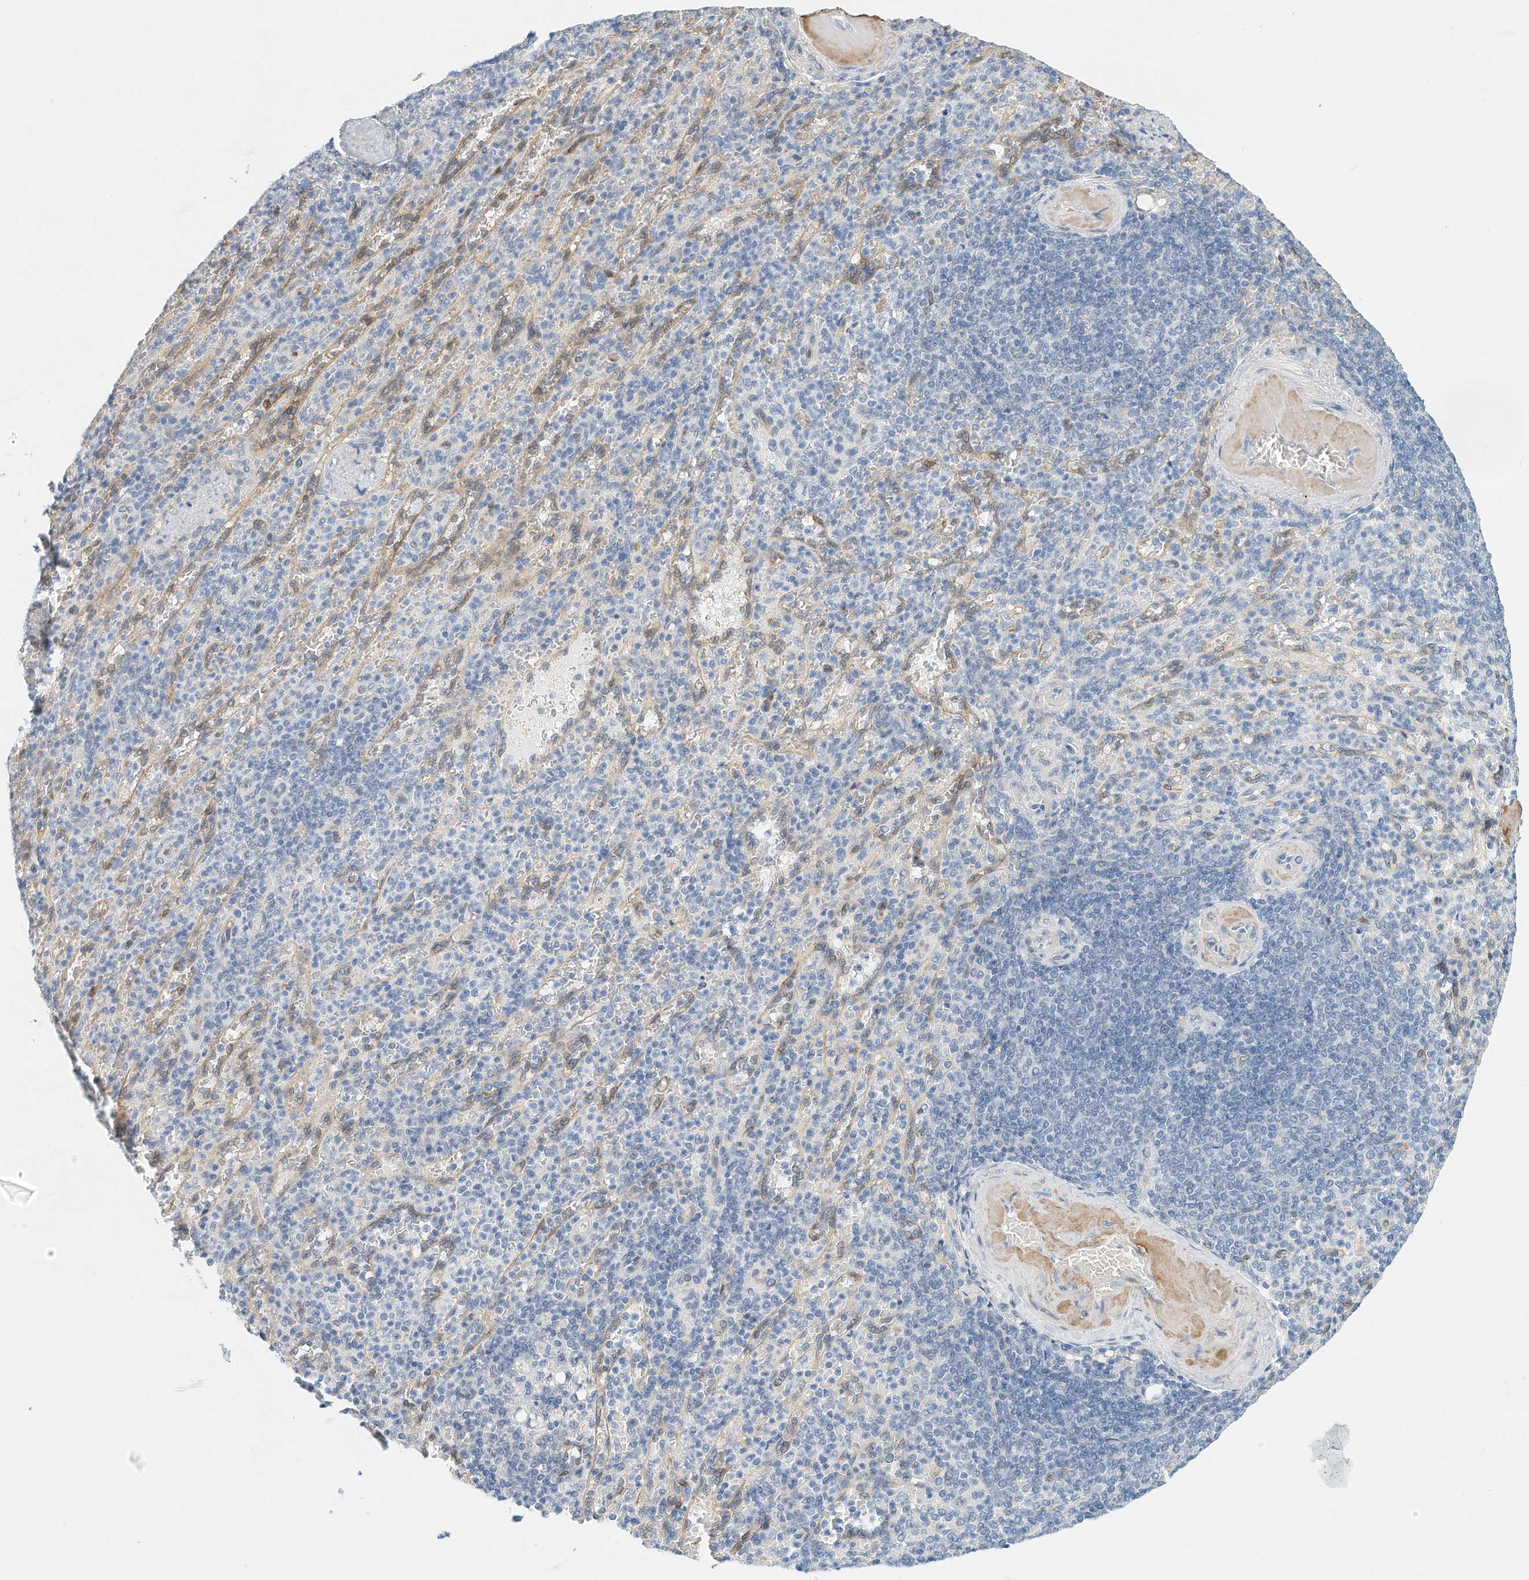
{"staining": {"intensity": "negative", "quantity": "none", "location": "none"}, "tissue": "spleen", "cell_type": "Cells in red pulp", "image_type": "normal", "snomed": [{"axis": "morphology", "description": "Normal tissue, NOS"}, {"axis": "topography", "description": "Spleen"}], "caption": "Immunohistochemical staining of benign spleen reveals no significant positivity in cells in red pulp. The staining is performed using DAB brown chromogen with nuclei counter-stained in using hematoxylin.", "gene": "ARHGAP28", "patient": {"sex": "female", "age": 74}}